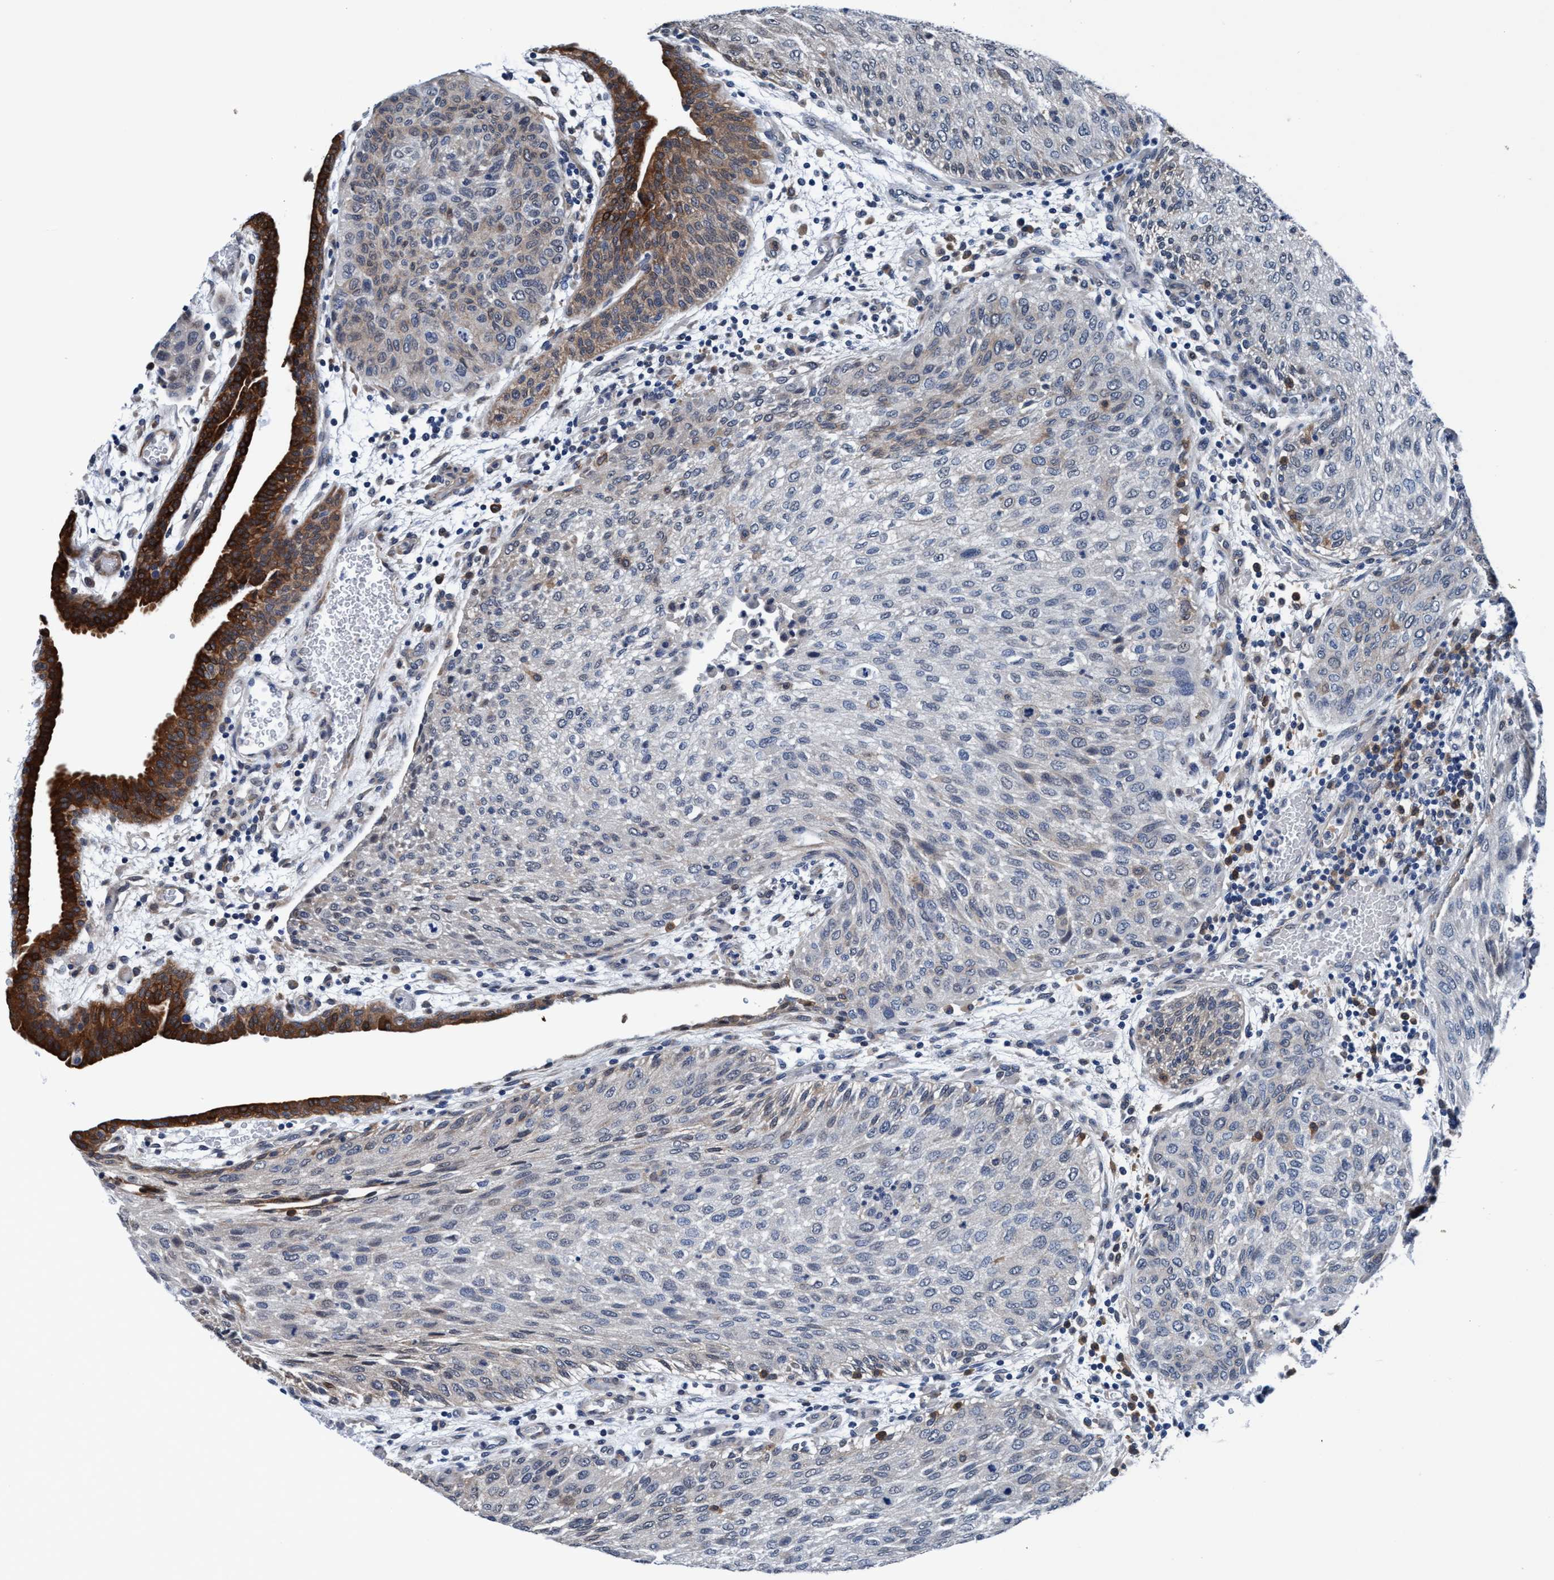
{"staining": {"intensity": "weak", "quantity": "<25%", "location": "cytoplasmic/membranous"}, "tissue": "urothelial cancer", "cell_type": "Tumor cells", "image_type": "cancer", "snomed": [{"axis": "morphology", "description": "Urothelial carcinoma, Low grade"}, {"axis": "morphology", "description": "Urothelial carcinoma, High grade"}, {"axis": "topography", "description": "Urinary bladder"}], "caption": "This is a image of immunohistochemistry staining of high-grade urothelial carcinoma, which shows no positivity in tumor cells. (DAB (3,3'-diaminobenzidine) IHC, high magnification).", "gene": "TMEM94", "patient": {"sex": "male", "age": 35}}